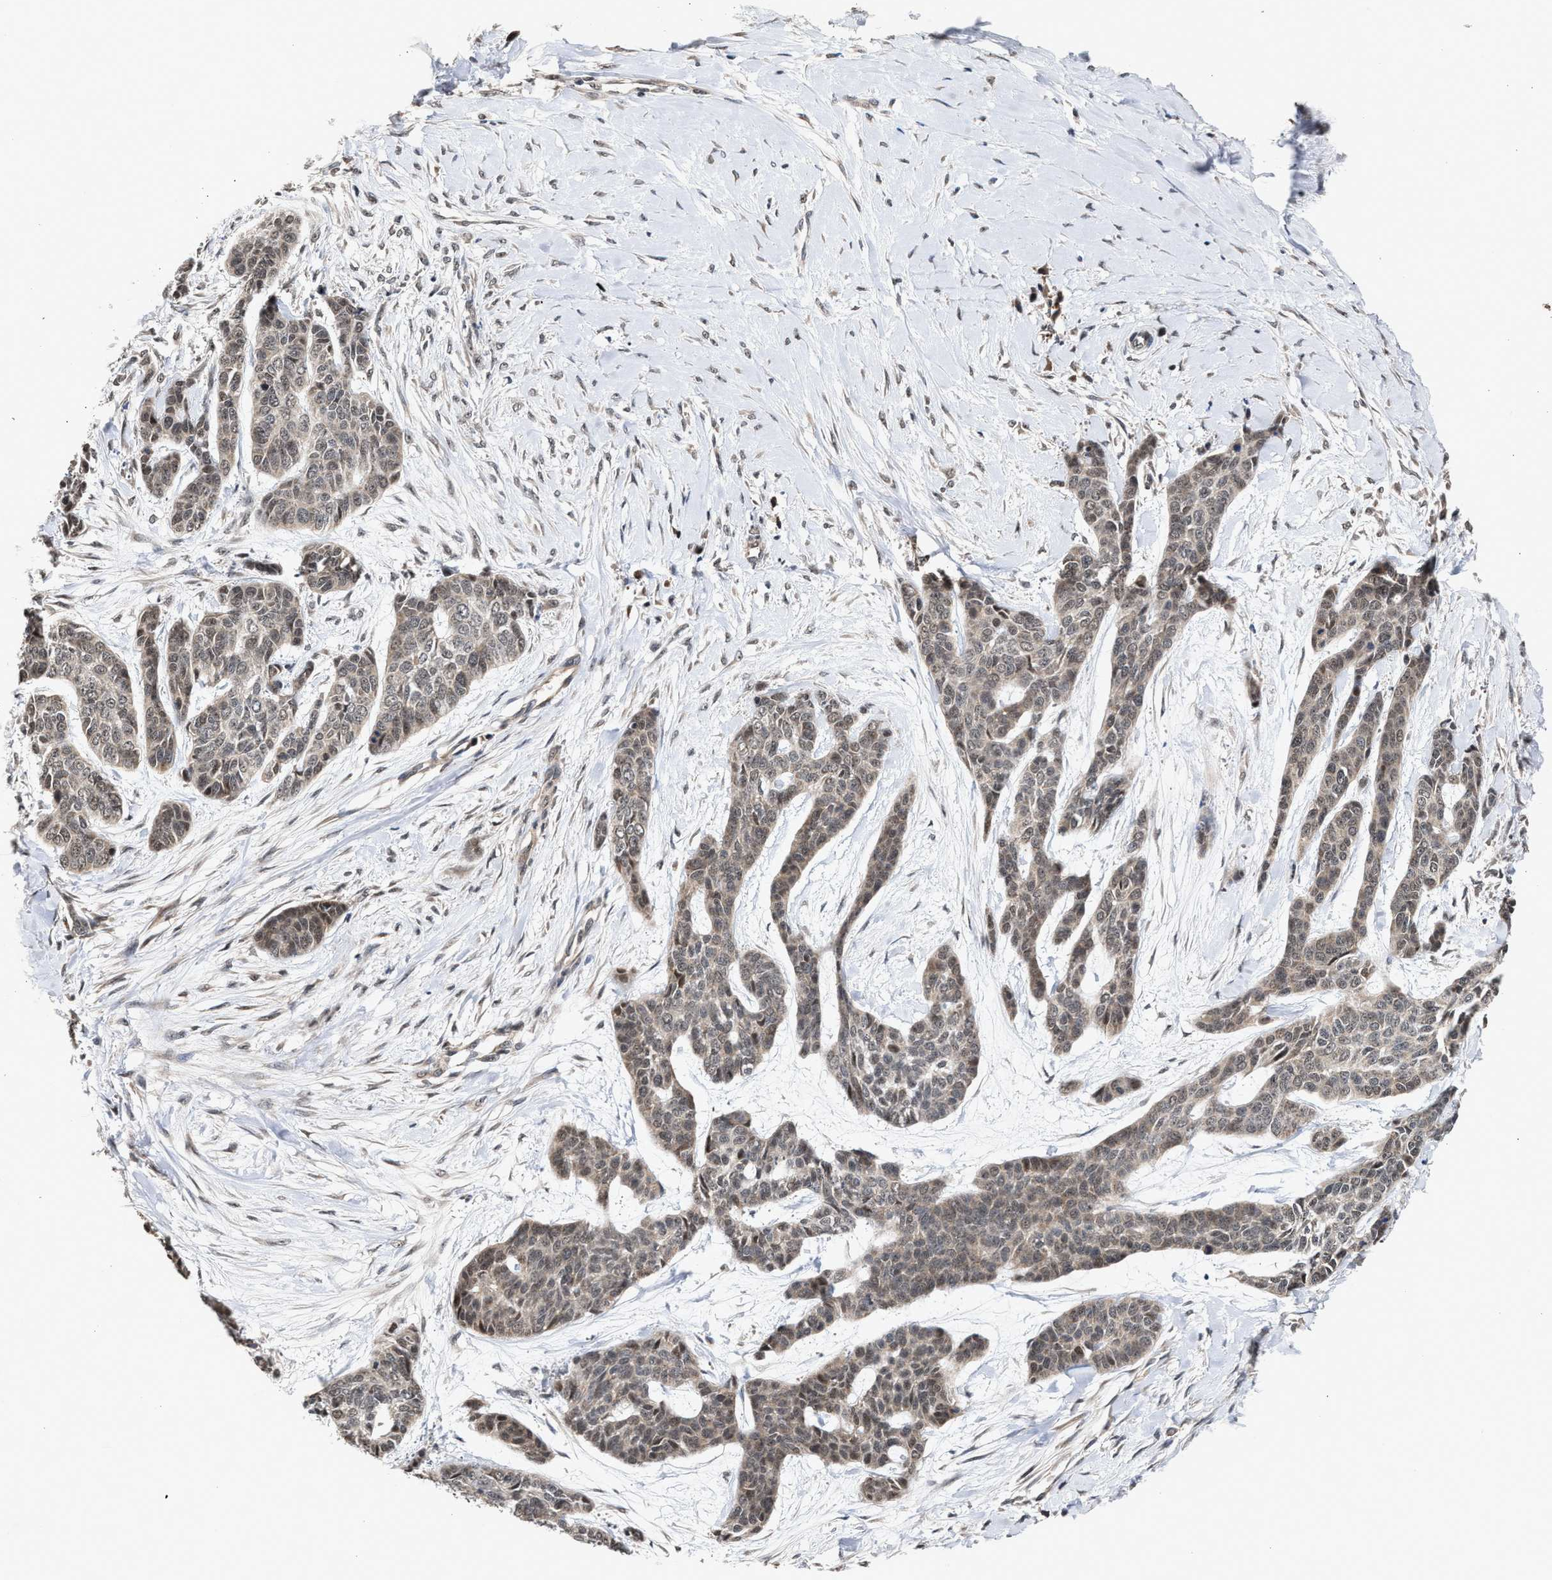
{"staining": {"intensity": "weak", "quantity": ">75%", "location": "cytoplasmic/membranous"}, "tissue": "skin cancer", "cell_type": "Tumor cells", "image_type": "cancer", "snomed": [{"axis": "morphology", "description": "Basal cell carcinoma"}, {"axis": "topography", "description": "Skin"}], "caption": "Skin cancer stained with a protein marker exhibits weak staining in tumor cells.", "gene": "MKNK2", "patient": {"sex": "female", "age": 64}}